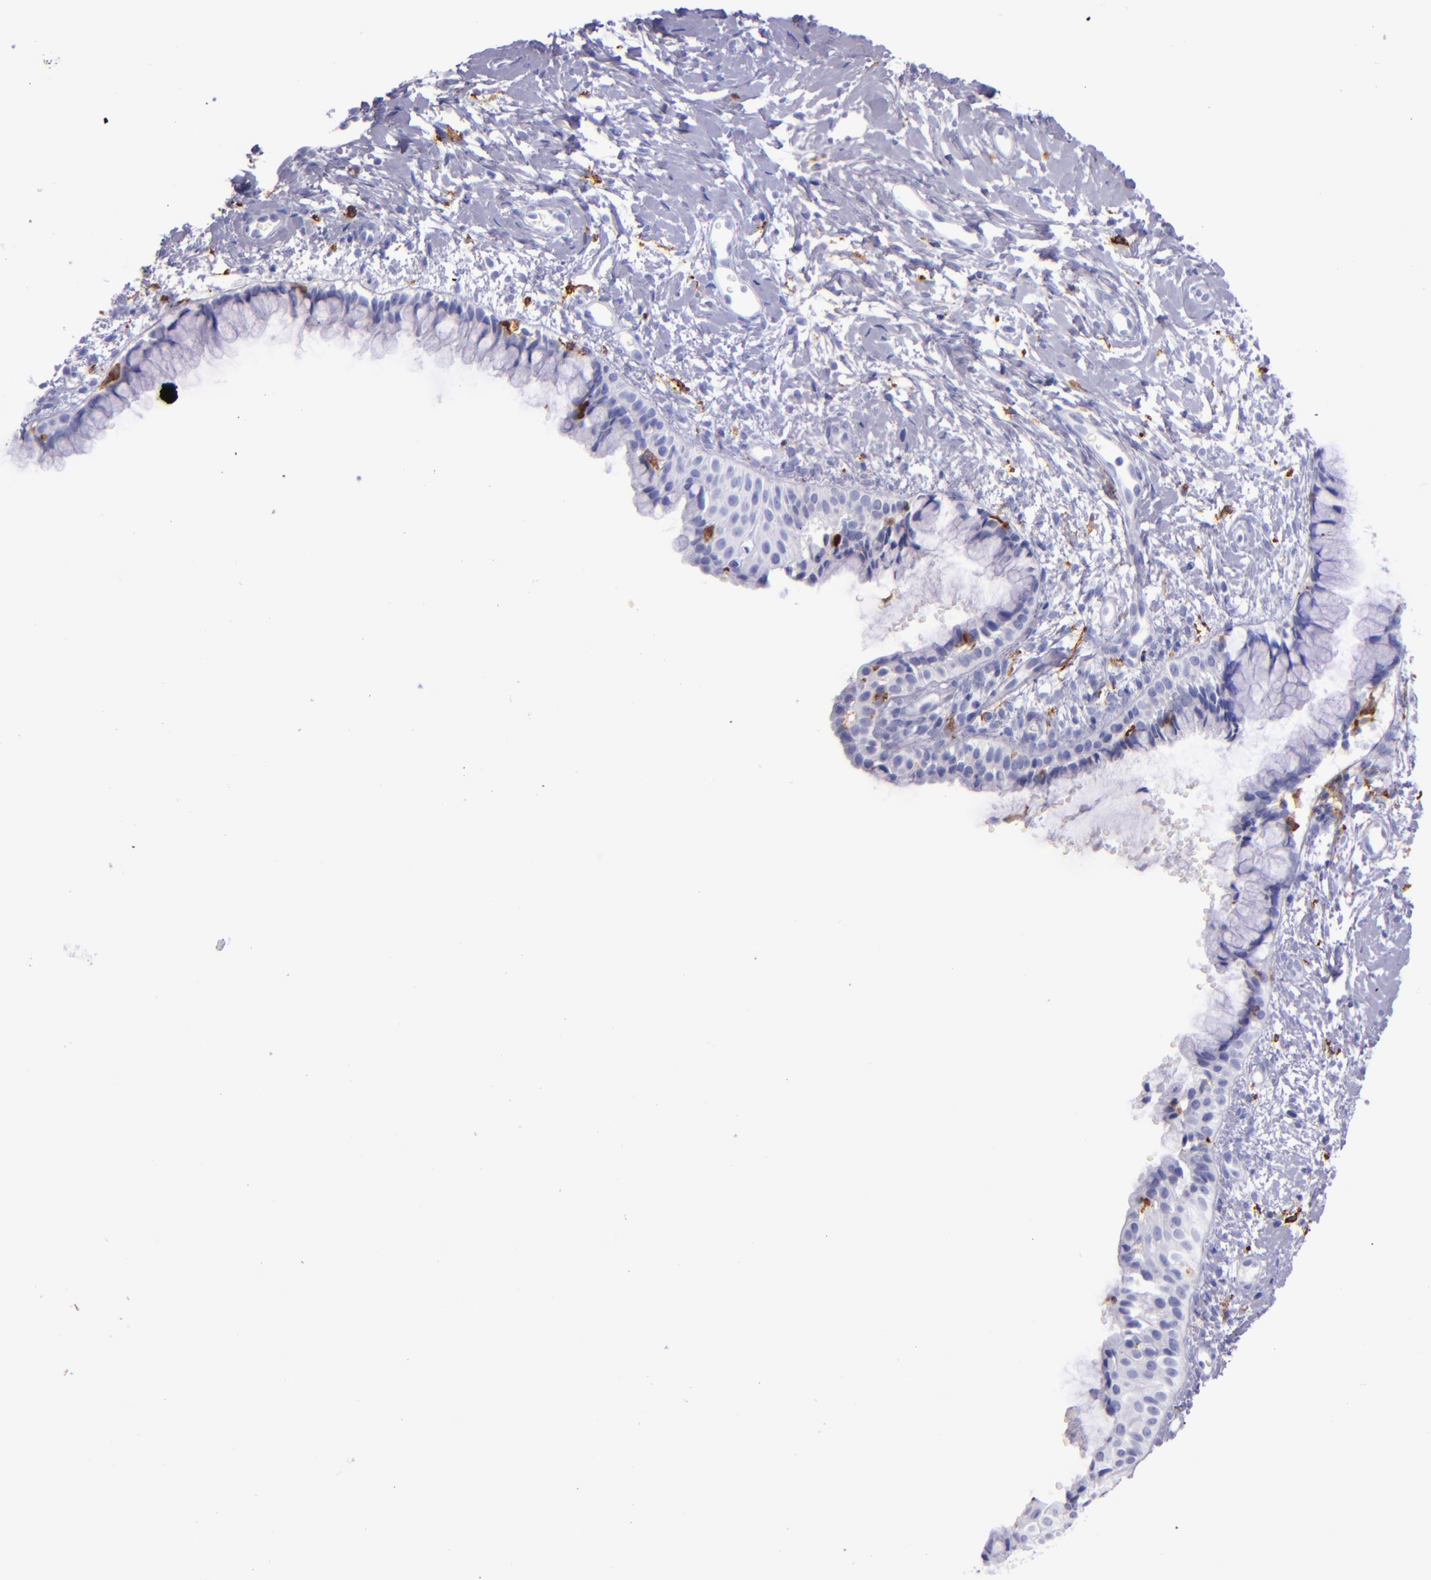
{"staining": {"intensity": "negative", "quantity": "none", "location": "none"}, "tissue": "cervix", "cell_type": "Glandular cells", "image_type": "normal", "snomed": [{"axis": "morphology", "description": "Normal tissue, NOS"}, {"axis": "topography", "description": "Cervix"}], "caption": "IHC histopathology image of normal cervix: human cervix stained with DAB (3,3'-diaminobenzidine) displays no significant protein positivity in glandular cells. (DAB (3,3'-diaminobenzidine) immunohistochemistry, high magnification).", "gene": "CD163", "patient": {"sex": "female", "age": 46}}